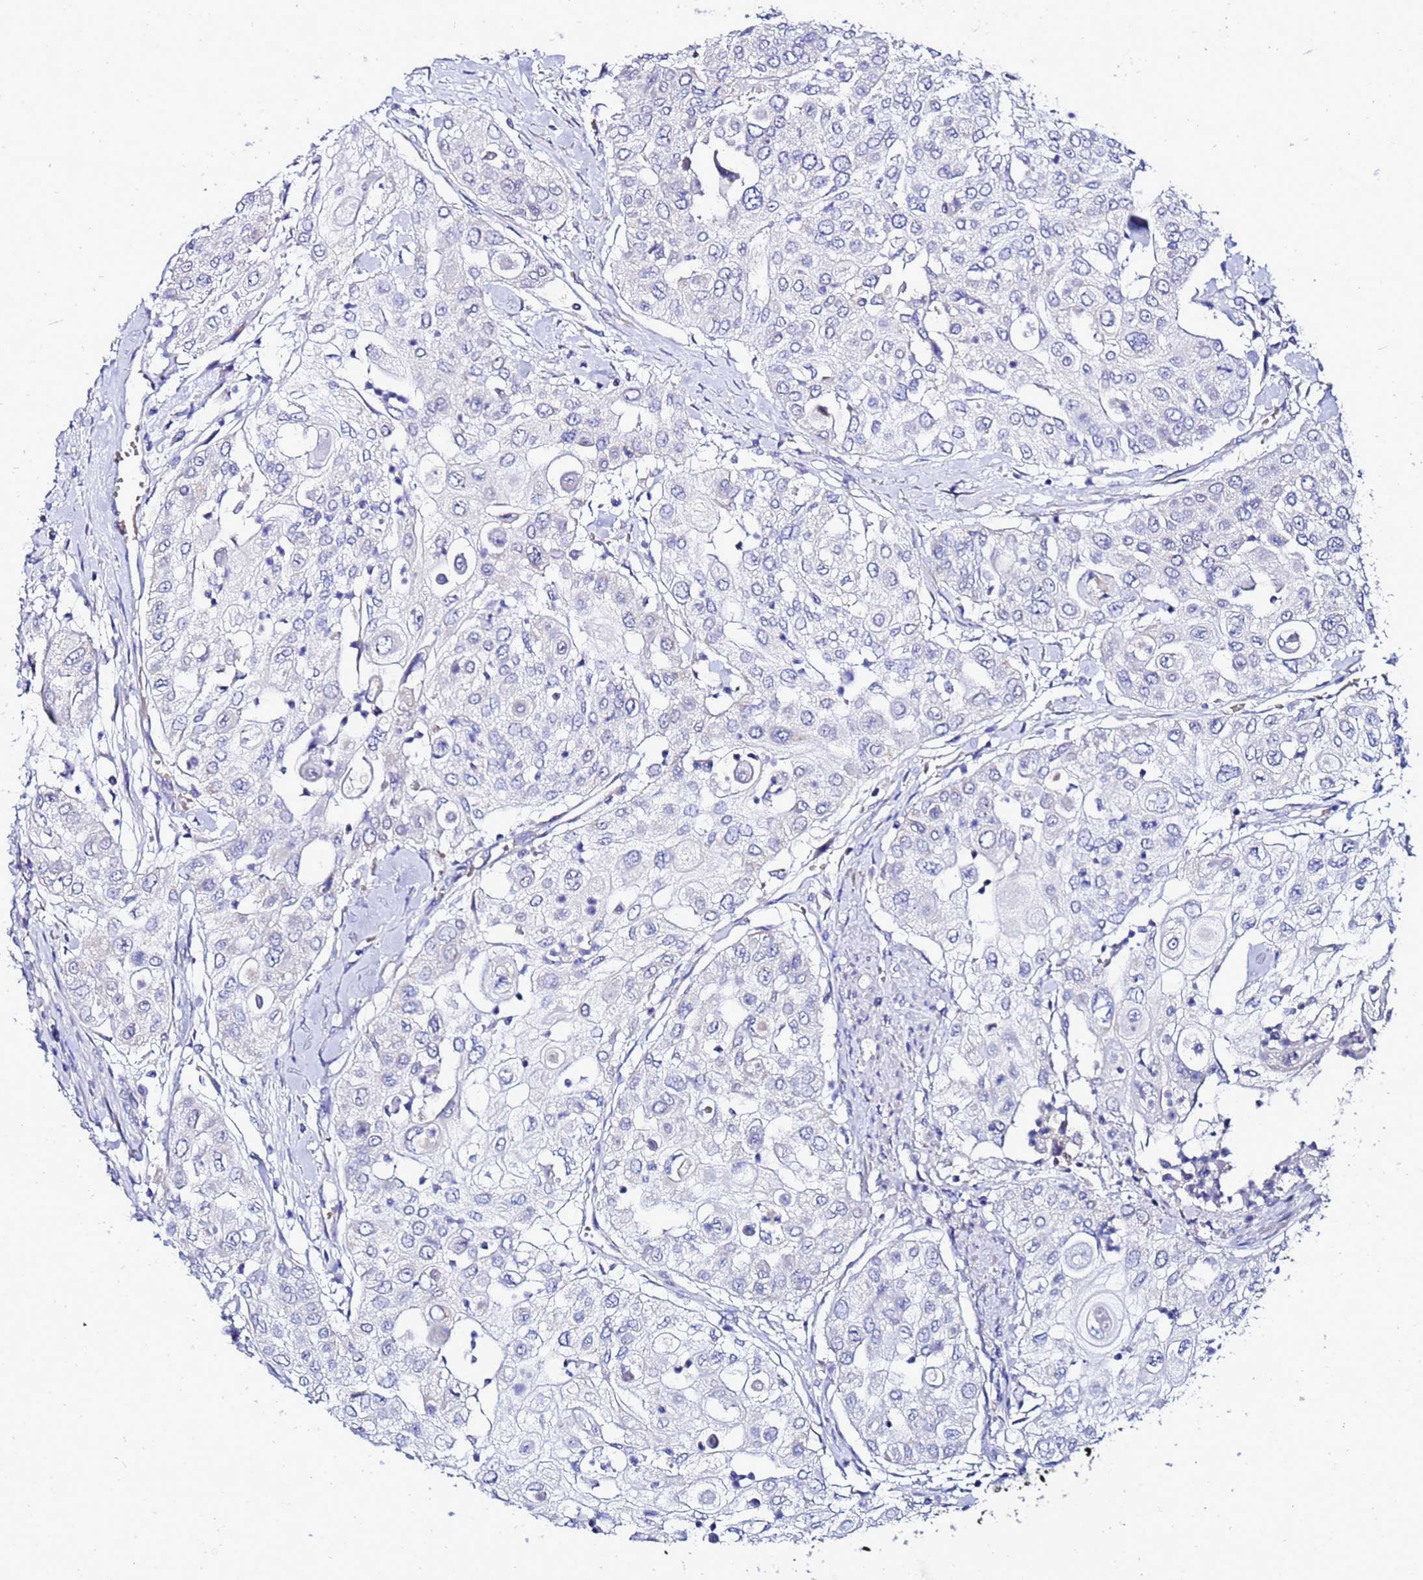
{"staining": {"intensity": "negative", "quantity": "none", "location": "none"}, "tissue": "urothelial cancer", "cell_type": "Tumor cells", "image_type": "cancer", "snomed": [{"axis": "morphology", "description": "Urothelial carcinoma, High grade"}, {"axis": "topography", "description": "Urinary bladder"}], "caption": "Immunohistochemistry histopathology image of high-grade urothelial carcinoma stained for a protein (brown), which exhibits no staining in tumor cells. The staining was performed using DAB to visualize the protein expression in brown, while the nuclei were stained in blue with hematoxylin (Magnification: 20x).", "gene": "FAHD2A", "patient": {"sex": "female", "age": 79}}